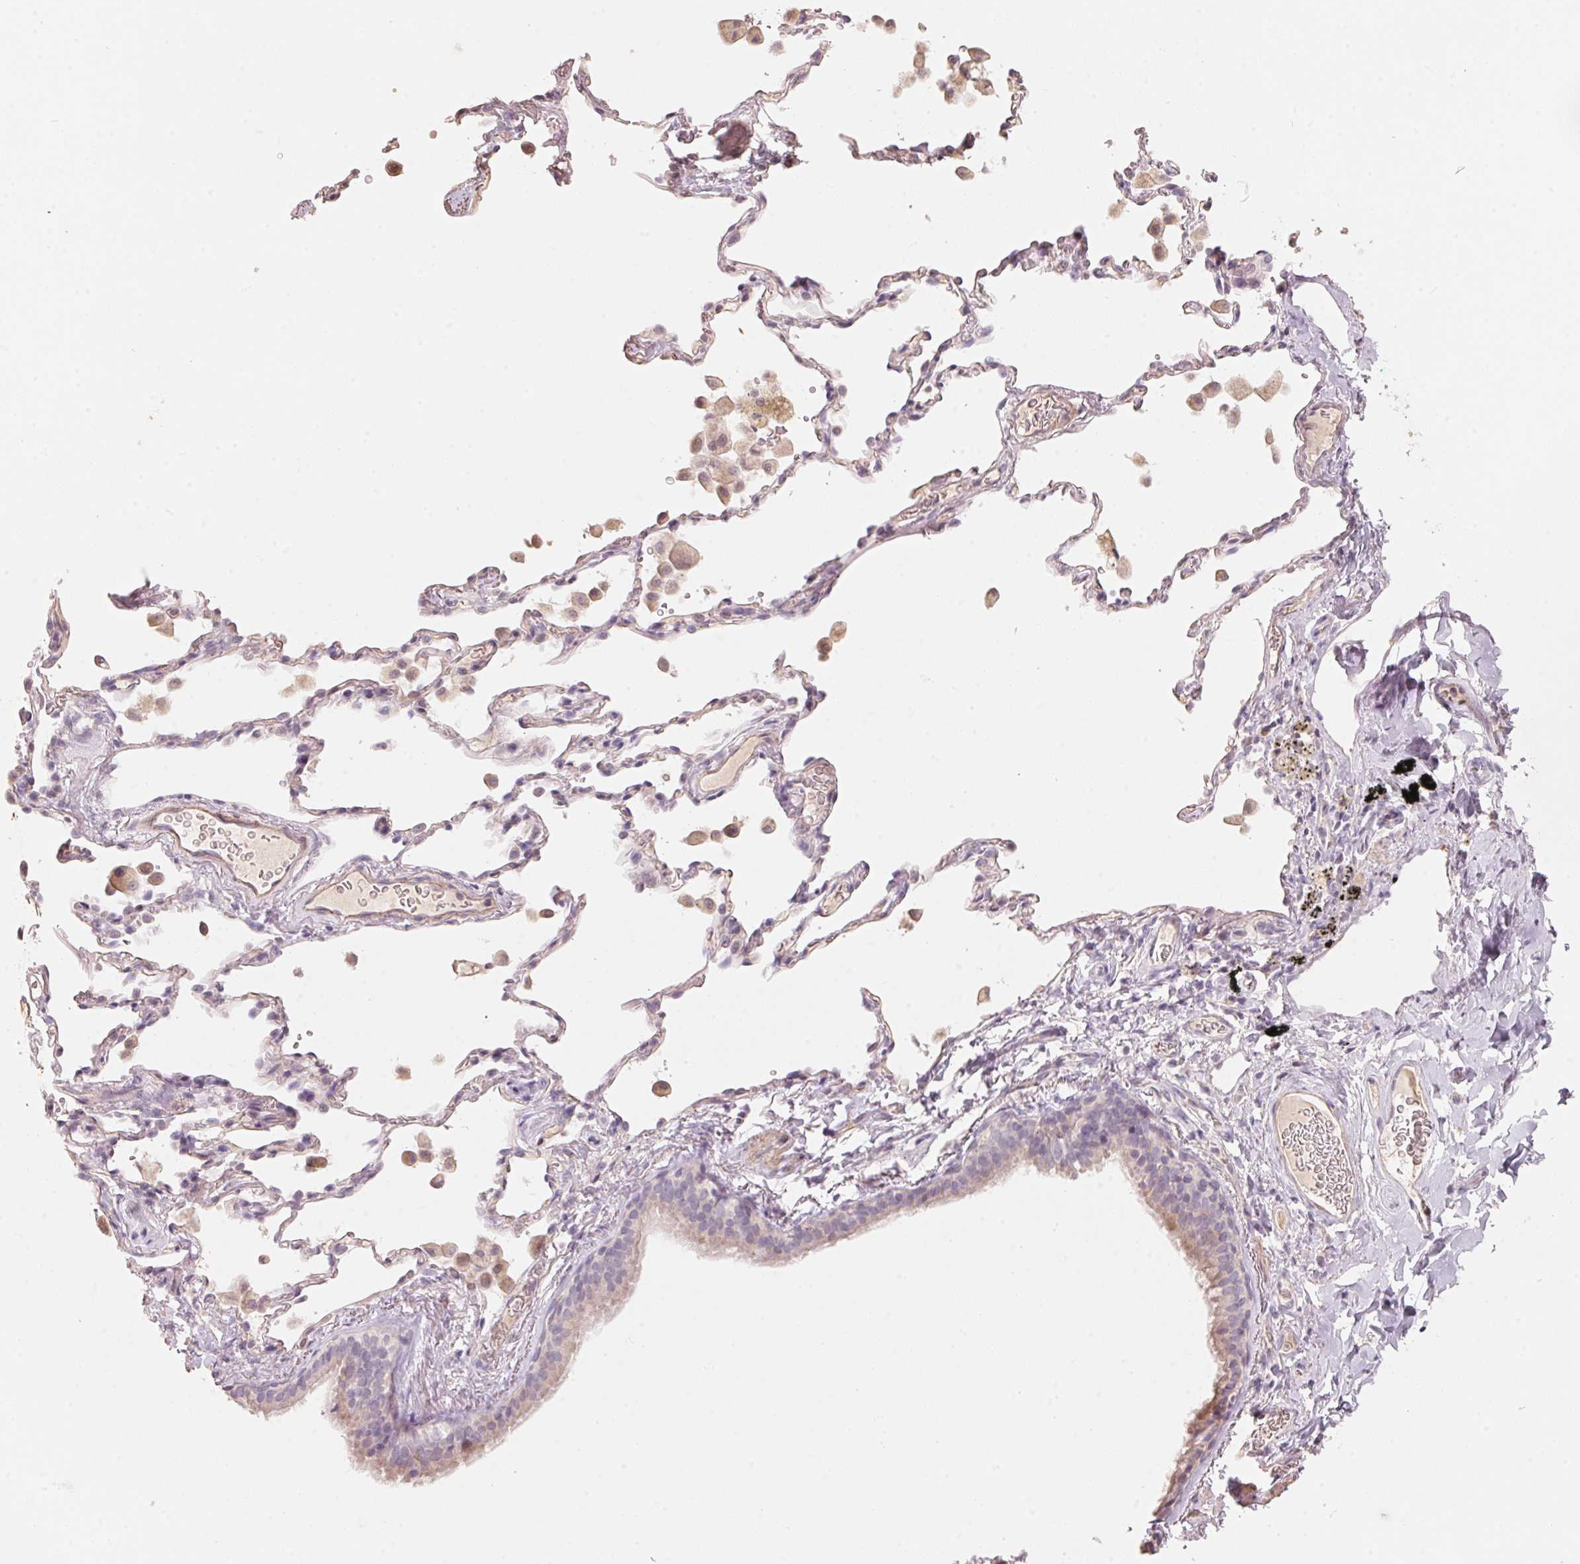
{"staining": {"intensity": "weak", "quantity": "25%-75%", "location": "cytoplasmic/membranous"}, "tissue": "bronchus", "cell_type": "Respiratory epithelial cells", "image_type": "normal", "snomed": [{"axis": "morphology", "description": "Normal tissue, NOS"}, {"axis": "topography", "description": "Bronchus"}, {"axis": "topography", "description": "Lung"}], "caption": "The micrograph shows immunohistochemical staining of benign bronchus. There is weak cytoplasmic/membranous expression is present in about 25%-75% of respiratory epithelial cells. The staining was performed using DAB, with brown indicating positive protein expression. Nuclei are stained blue with hematoxylin.", "gene": "TP53AIP1", "patient": {"sex": "male", "age": 54}}